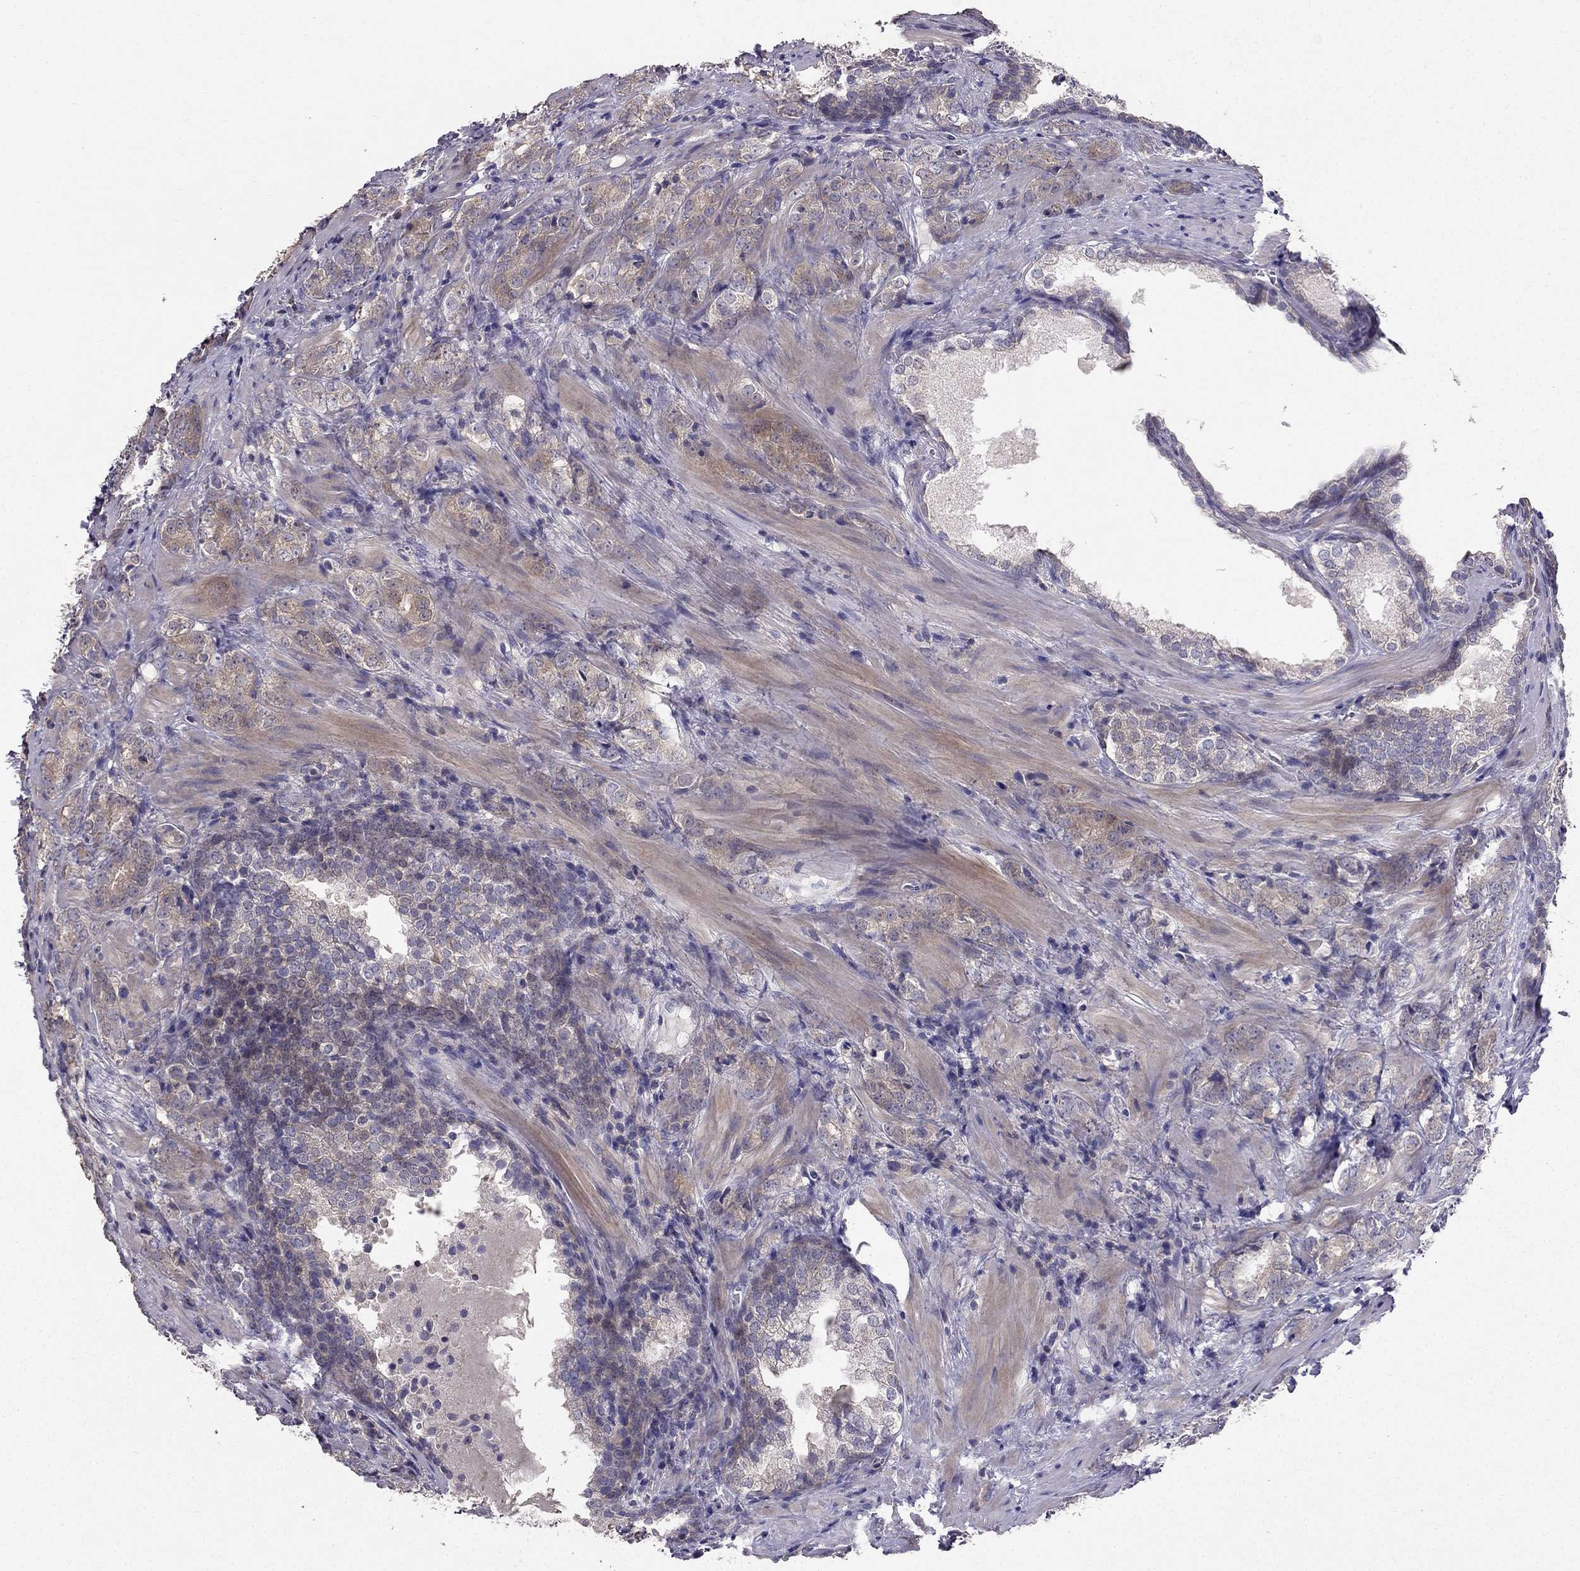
{"staining": {"intensity": "weak", "quantity": "25%-75%", "location": "cytoplasmic/membranous"}, "tissue": "prostate cancer", "cell_type": "Tumor cells", "image_type": "cancer", "snomed": [{"axis": "morphology", "description": "Adenocarcinoma, NOS"}, {"axis": "topography", "description": "Prostate and seminal vesicle, NOS"}], "caption": "A low amount of weak cytoplasmic/membranous expression is identified in about 25%-75% of tumor cells in prostate adenocarcinoma tissue. (DAB = brown stain, brightfield microscopy at high magnification).", "gene": "AS3MT", "patient": {"sex": "male", "age": 63}}